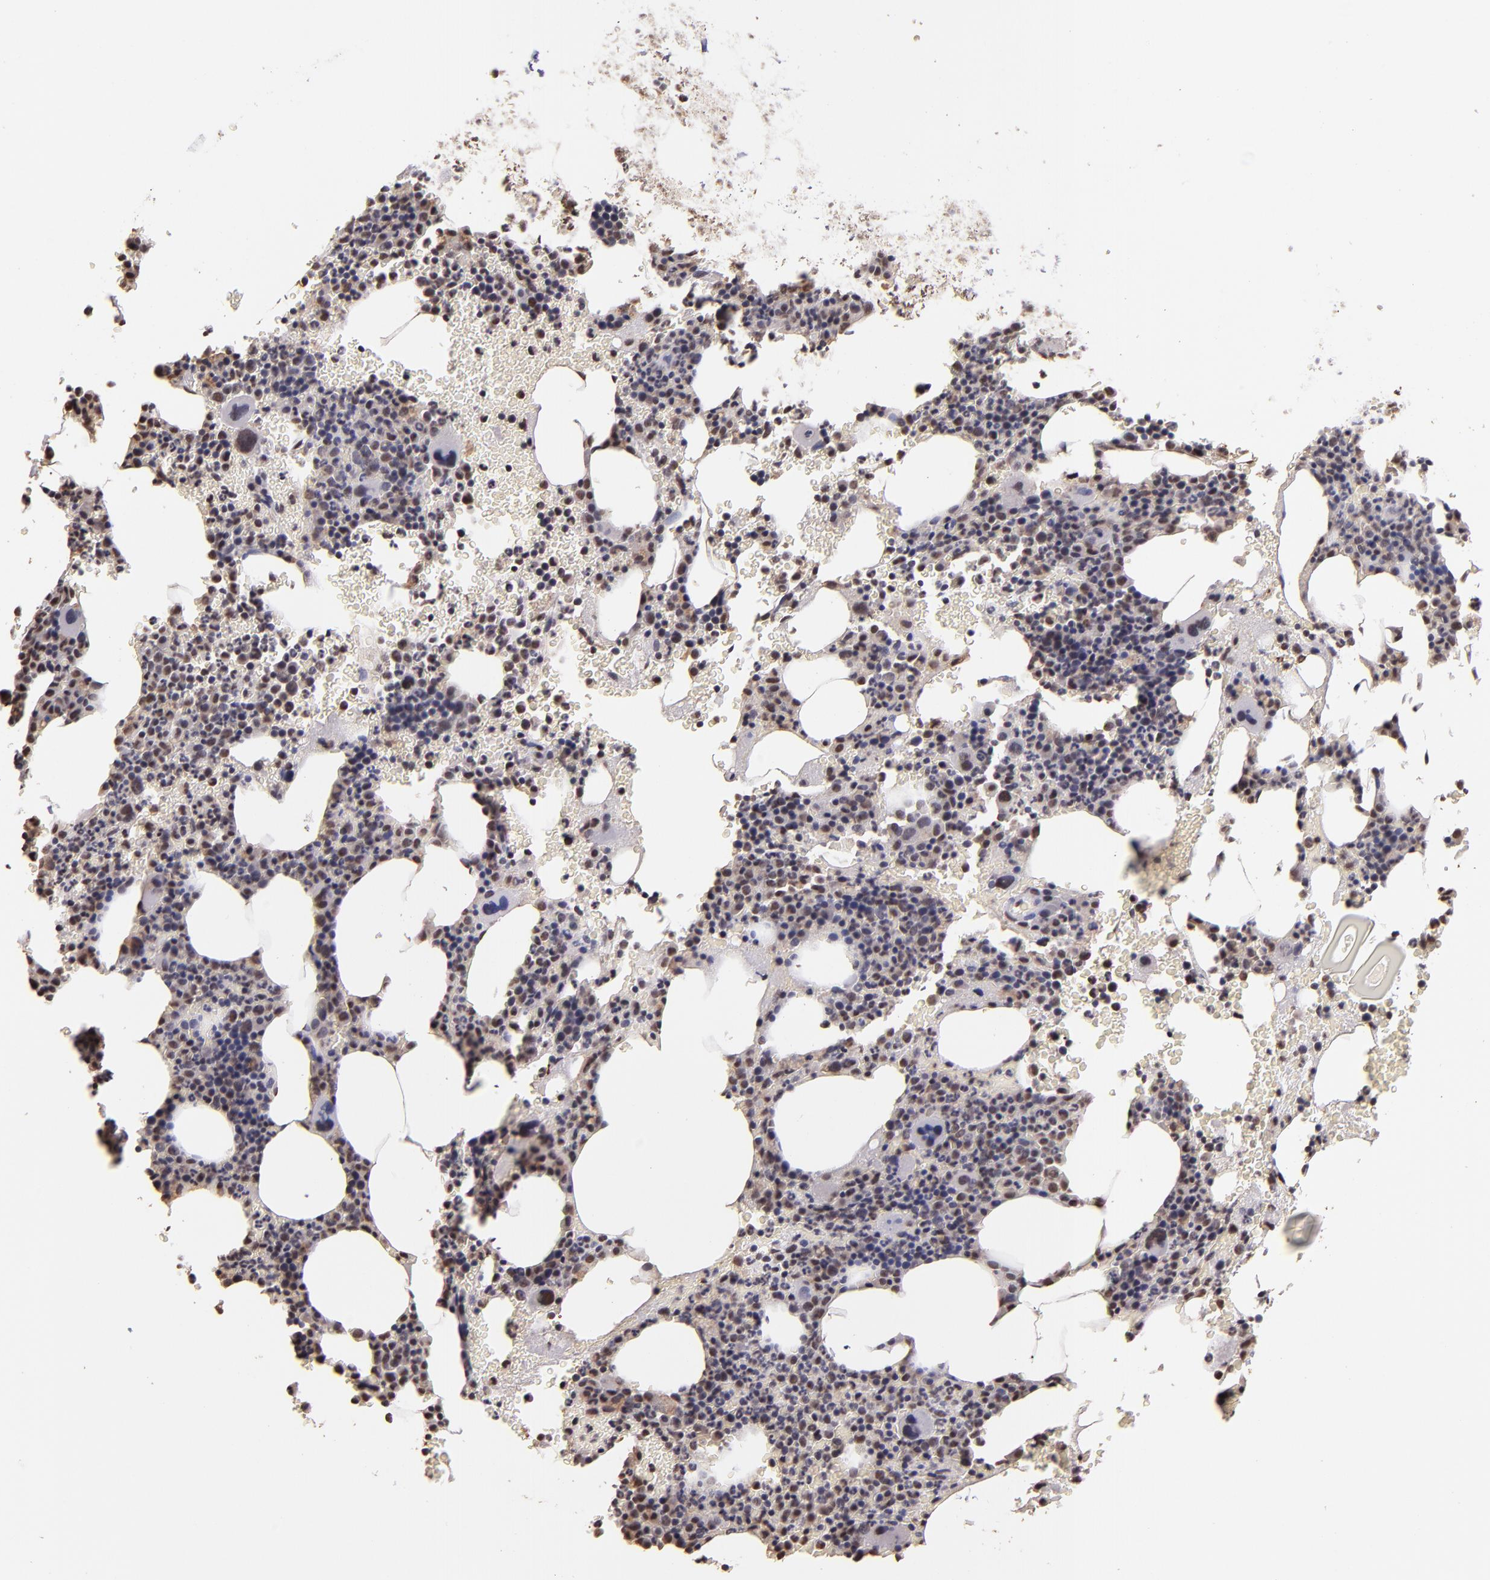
{"staining": {"intensity": "moderate", "quantity": ">75%", "location": "nuclear"}, "tissue": "bone marrow", "cell_type": "Hematopoietic cells", "image_type": "normal", "snomed": [{"axis": "morphology", "description": "Normal tissue, NOS"}, {"axis": "topography", "description": "Bone marrow"}], "caption": "Hematopoietic cells exhibit medium levels of moderate nuclear positivity in about >75% of cells in normal human bone marrow. Immunohistochemistry (ihc) stains the protein in brown and the nuclei are stained blue.", "gene": "SP1", "patient": {"sex": "male", "age": 82}}